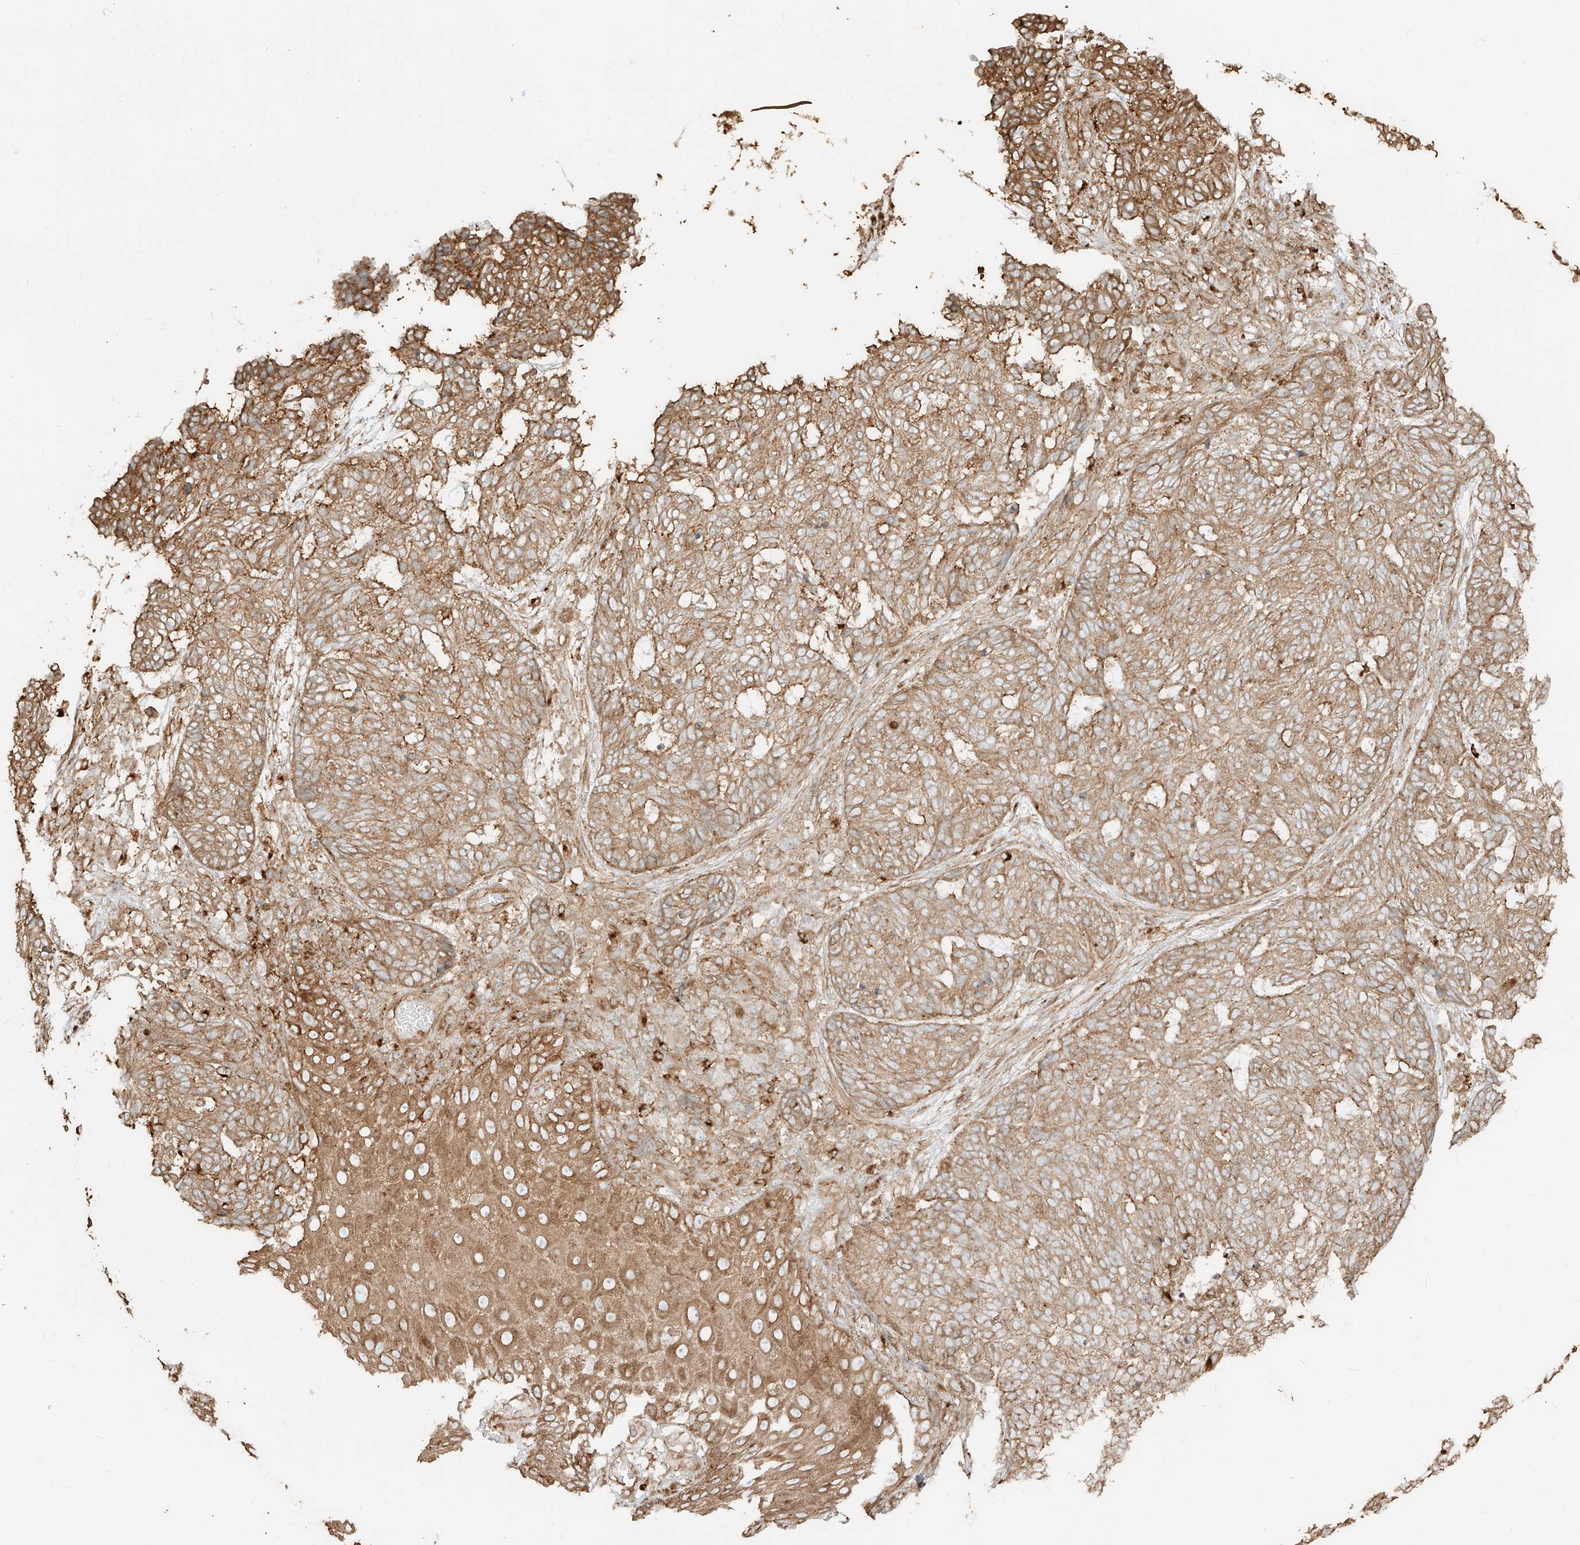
{"staining": {"intensity": "moderate", "quantity": ">75%", "location": "cytoplasmic/membranous"}, "tissue": "skin cancer", "cell_type": "Tumor cells", "image_type": "cancer", "snomed": [{"axis": "morphology", "description": "Basal cell carcinoma"}, {"axis": "topography", "description": "Skin"}], "caption": "Protein analysis of basal cell carcinoma (skin) tissue demonstrates moderate cytoplasmic/membranous expression in about >75% of tumor cells.", "gene": "CCDC115", "patient": {"sex": "male", "age": 85}}